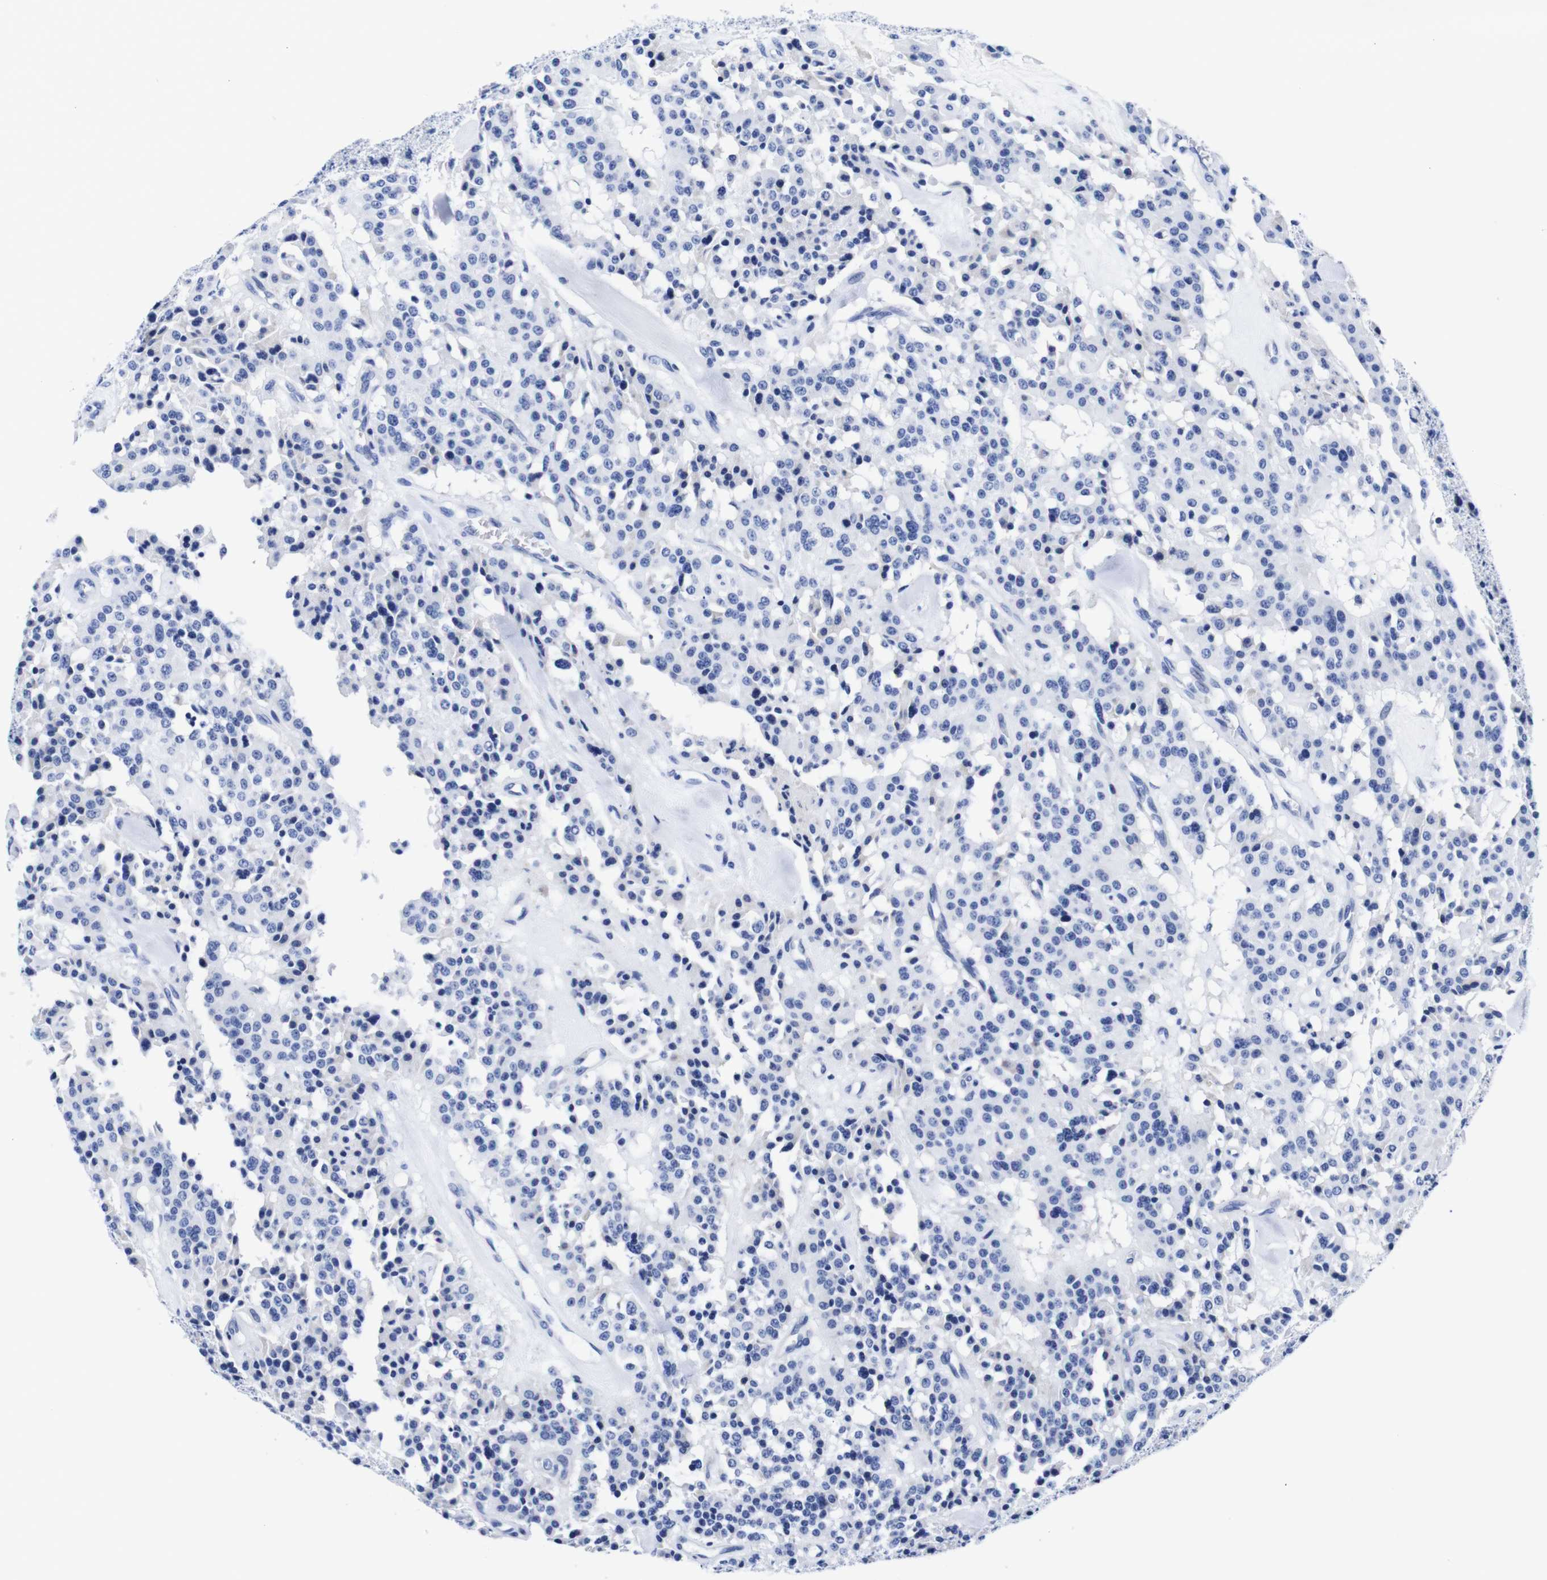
{"staining": {"intensity": "negative", "quantity": "none", "location": "none"}, "tissue": "carcinoid", "cell_type": "Tumor cells", "image_type": "cancer", "snomed": [{"axis": "morphology", "description": "Carcinoid, malignant, NOS"}, {"axis": "topography", "description": "Lung"}], "caption": "The micrograph reveals no staining of tumor cells in malignant carcinoid.", "gene": "CLEC4G", "patient": {"sex": "male", "age": 30}}